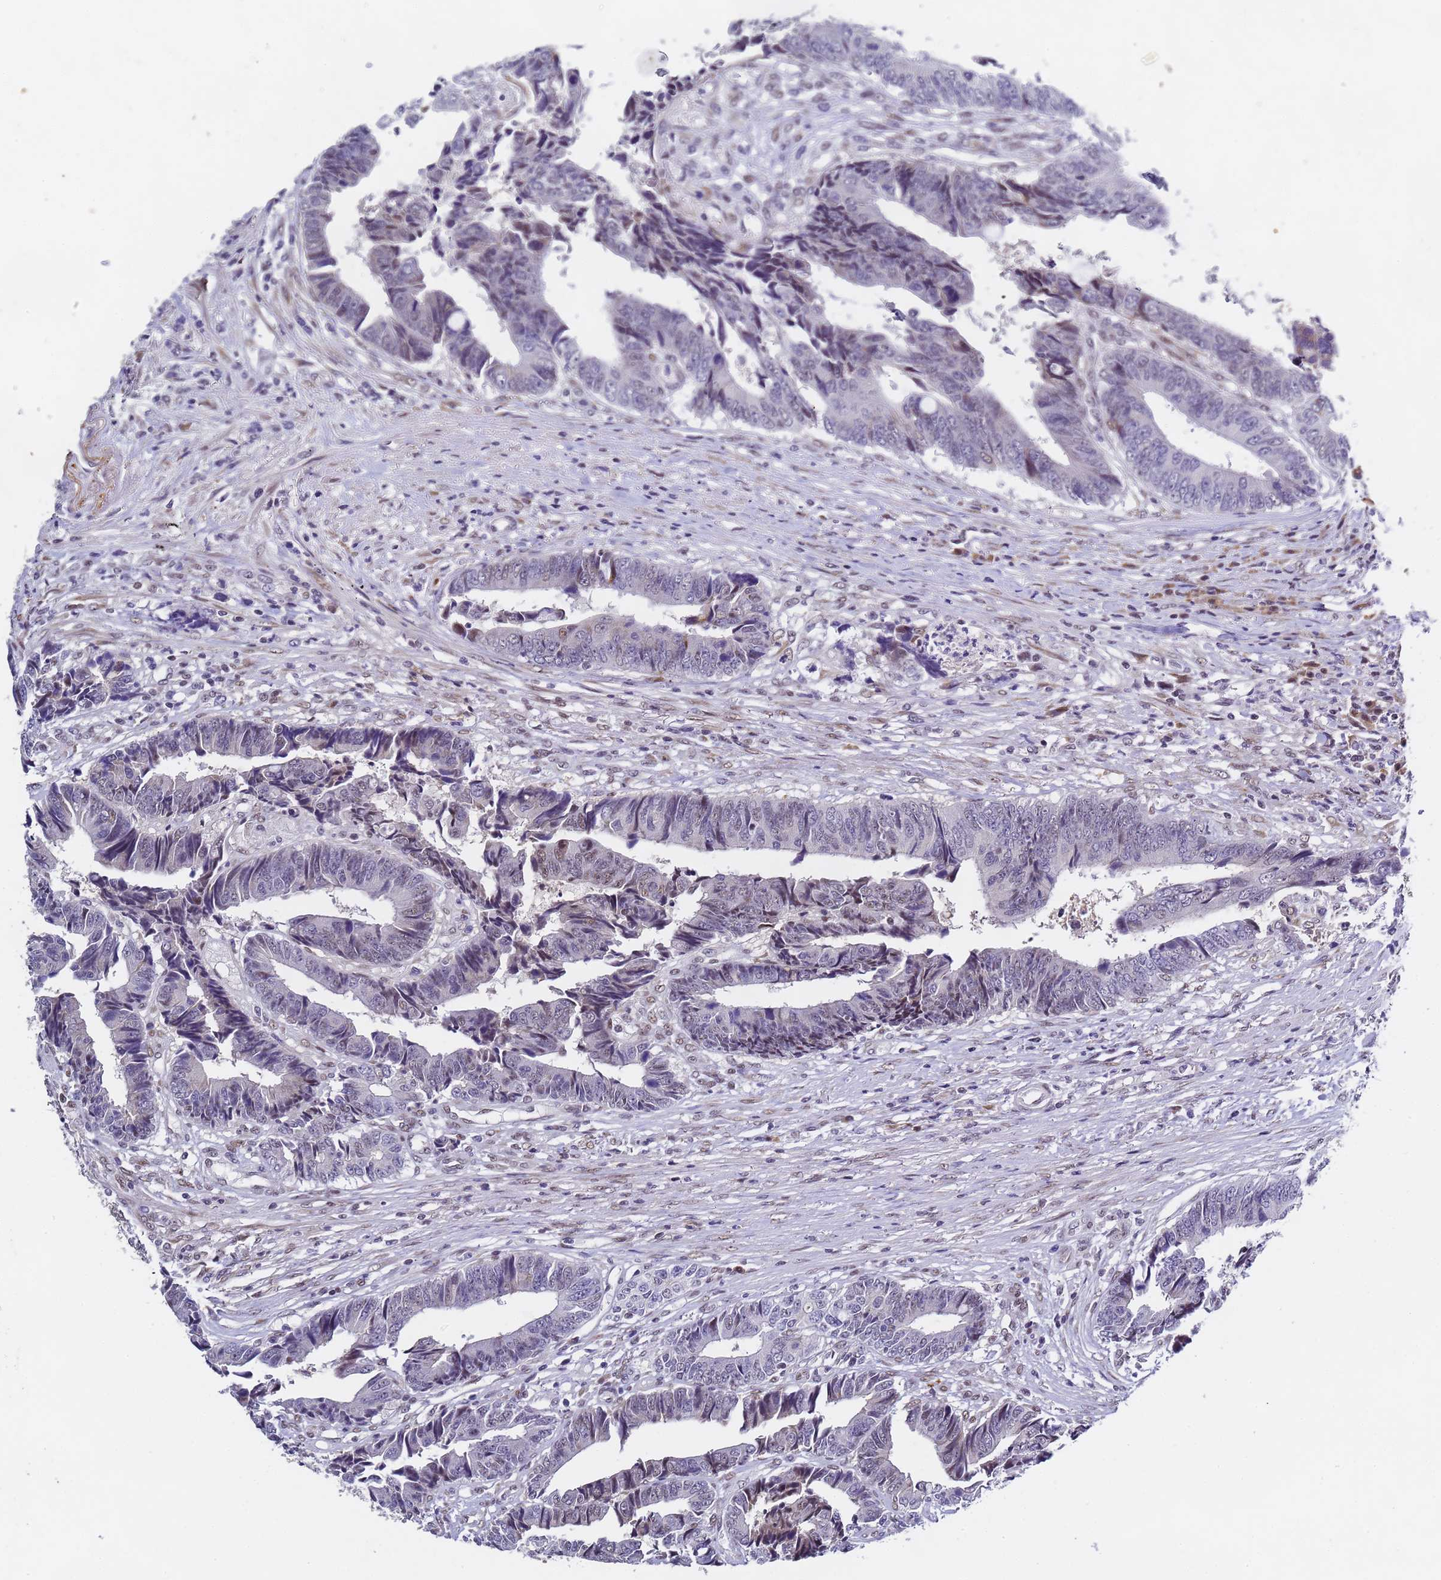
{"staining": {"intensity": "negative", "quantity": "none", "location": "none"}, "tissue": "colorectal cancer", "cell_type": "Tumor cells", "image_type": "cancer", "snomed": [{"axis": "morphology", "description": "Adenocarcinoma, NOS"}, {"axis": "topography", "description": "Rectum"}], "caption": "Micrograph shows no significant protein staining in tumor cells of colorectal adenocarcinoma. Nuclei are stained in blue.", "gene": "FNBP4", "patient": {"sex": "male", "age": 84}}